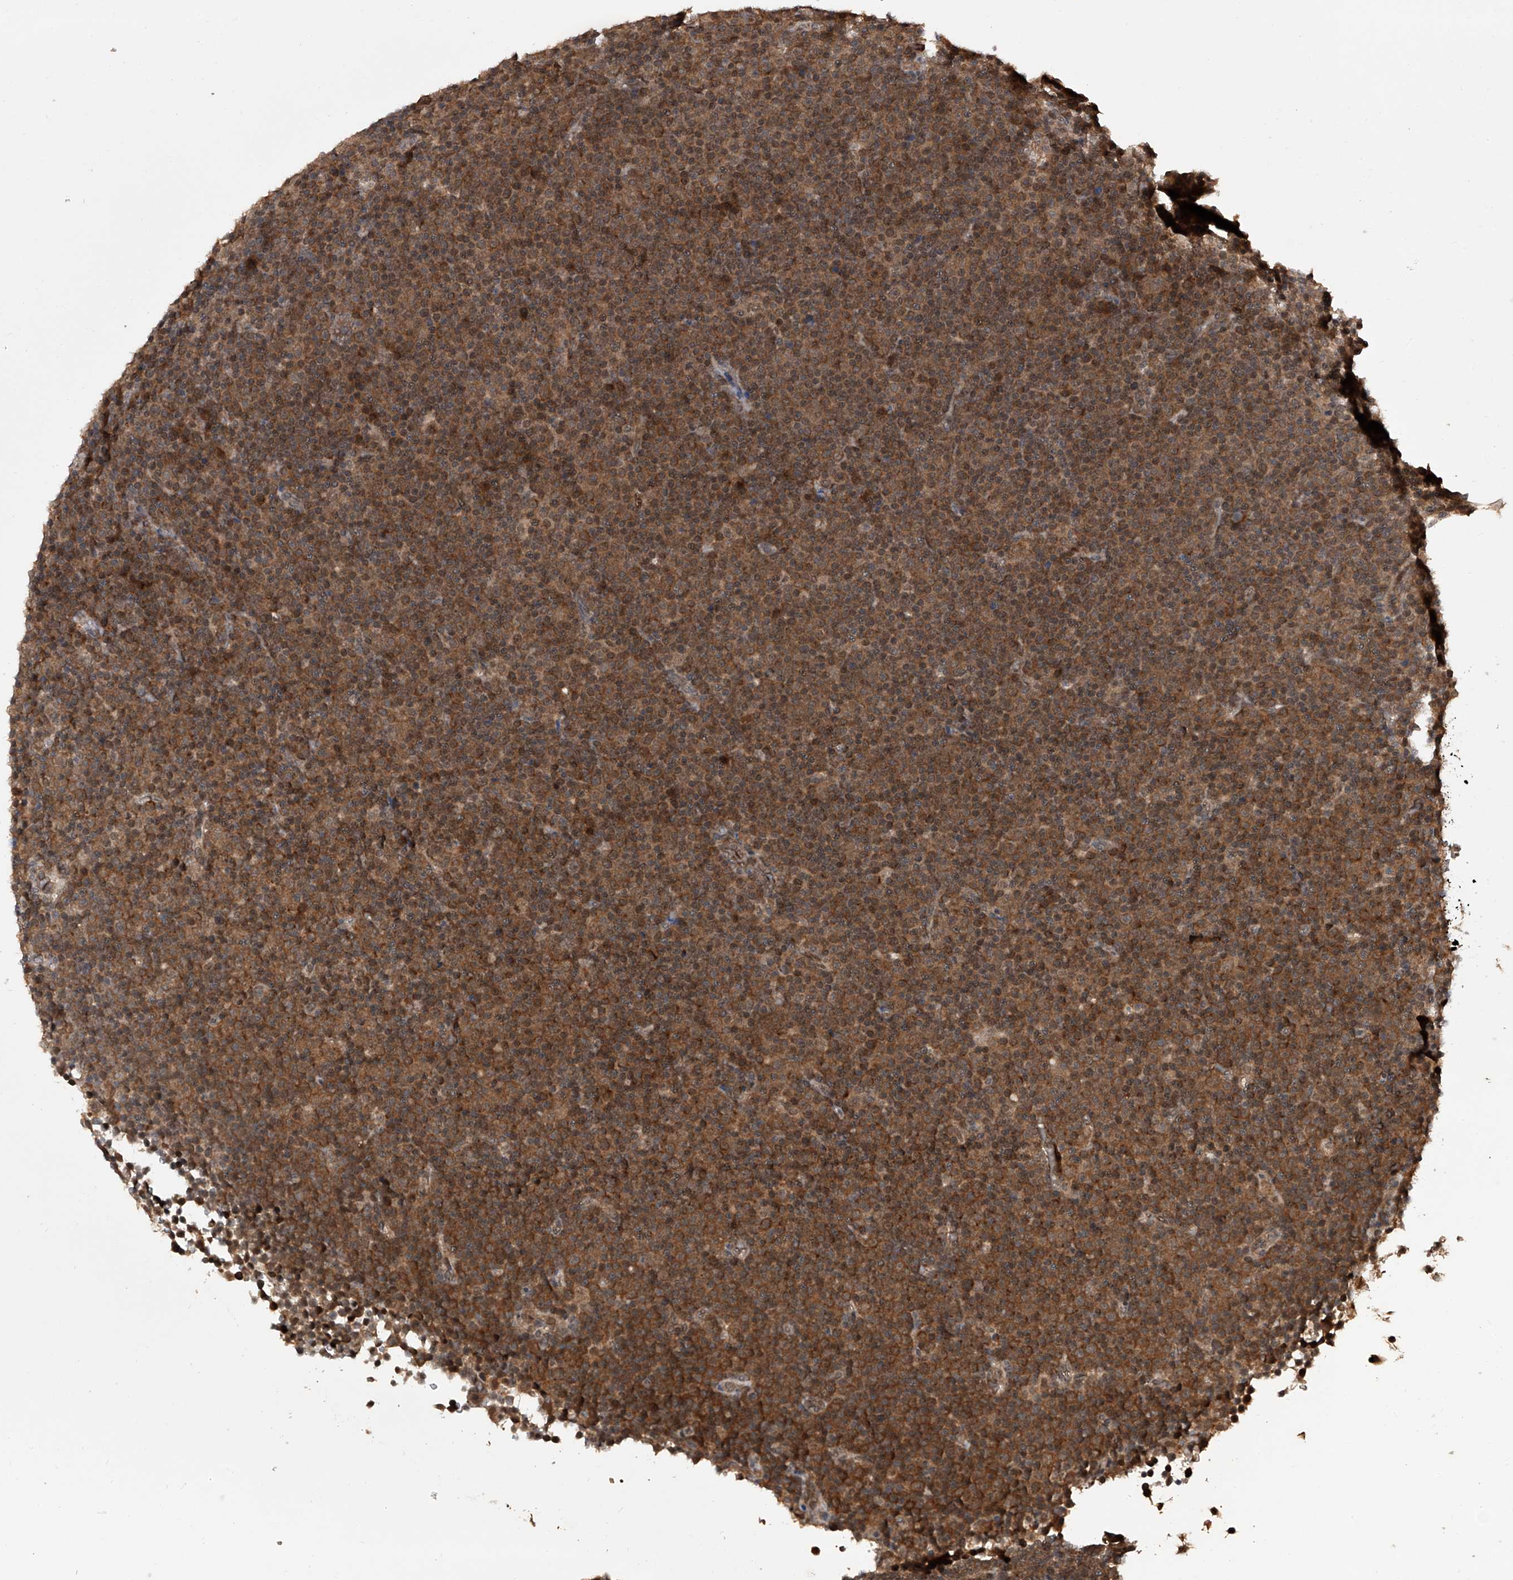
{"staining": {"intensity": "moderate", "quantity": ">75%", "location": "cytoplasmic/membranous"}, "tissue": "lymphoma", "cell_type": "Tumor cells", "image_type": "cancer", "snomed": [{"axis": "morphology", "description": "Malignant lymphoma, non-Hodgkin's type, Low grade"}, {"axis": "topography", "description": "Lymph node"}], "caption": "Brown immunohistochemical staining in lymphoma demonstrates moderate cytoplasmic/membranous positivity in approximately >75% of tumor cells.", "gene": "LYSMD4", "patient": {"sex": "female", "age": 67}}